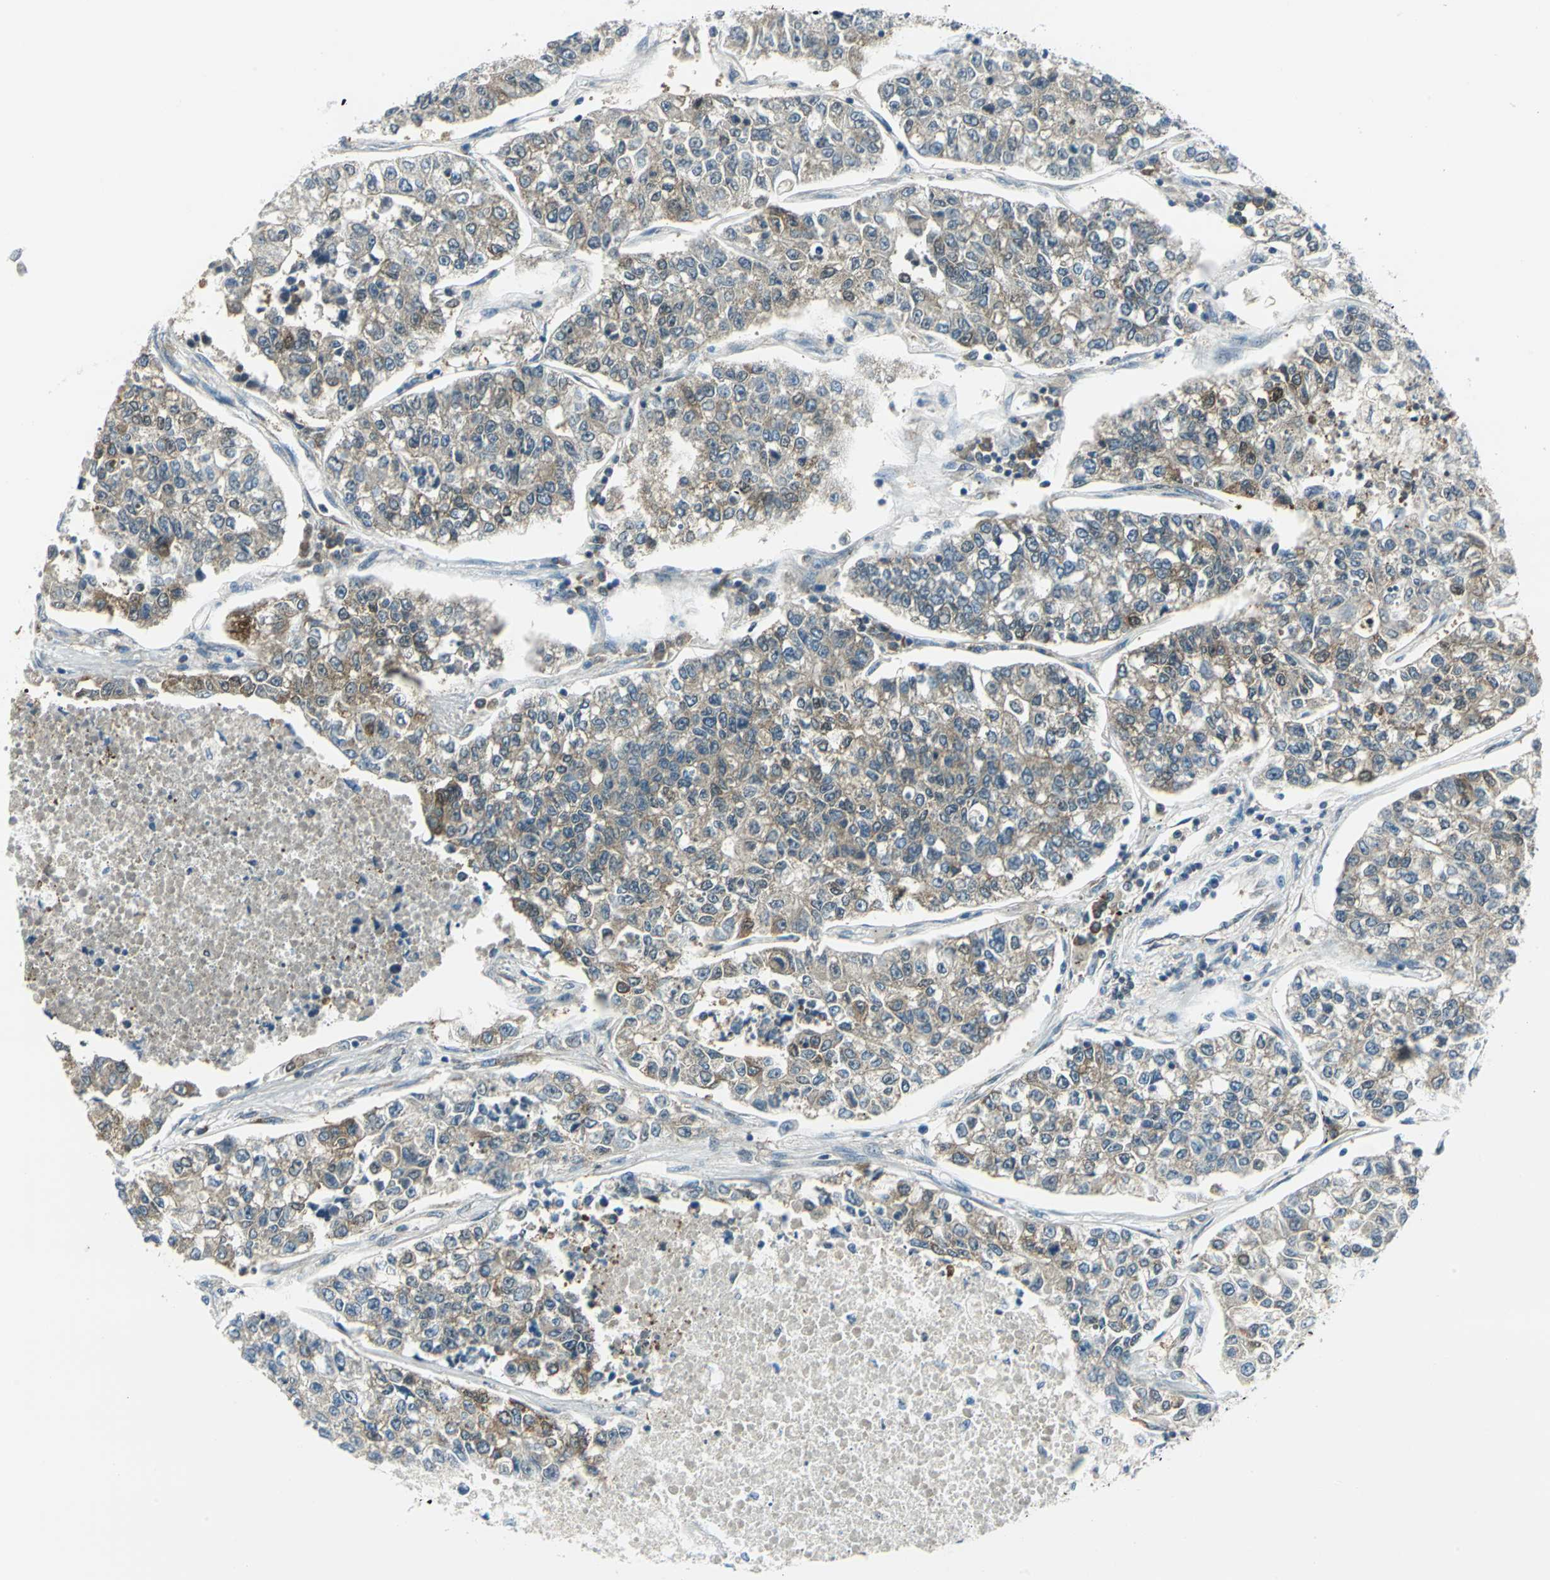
{"staining": {"intensity": "moderate", "quantity": "<25%", "location": "cytoplasmic/membranous"}, "tissue": "lung cancer", "cell_type": "Tumor cells", "image_type": "cancer", "snomed": [{"axis": "morphology", "description": "Adenocarcinoma, NOS"}, {"axis": "topography", "description": "Lung"}], "caption": "Immunohistochemical staining of human lung cancer shows moderate cytoplasmic/membranous protein expression in about <25% of tumor cells.", "gene": "ALDOA", "patient": {"sex": "male", "age": 49}}